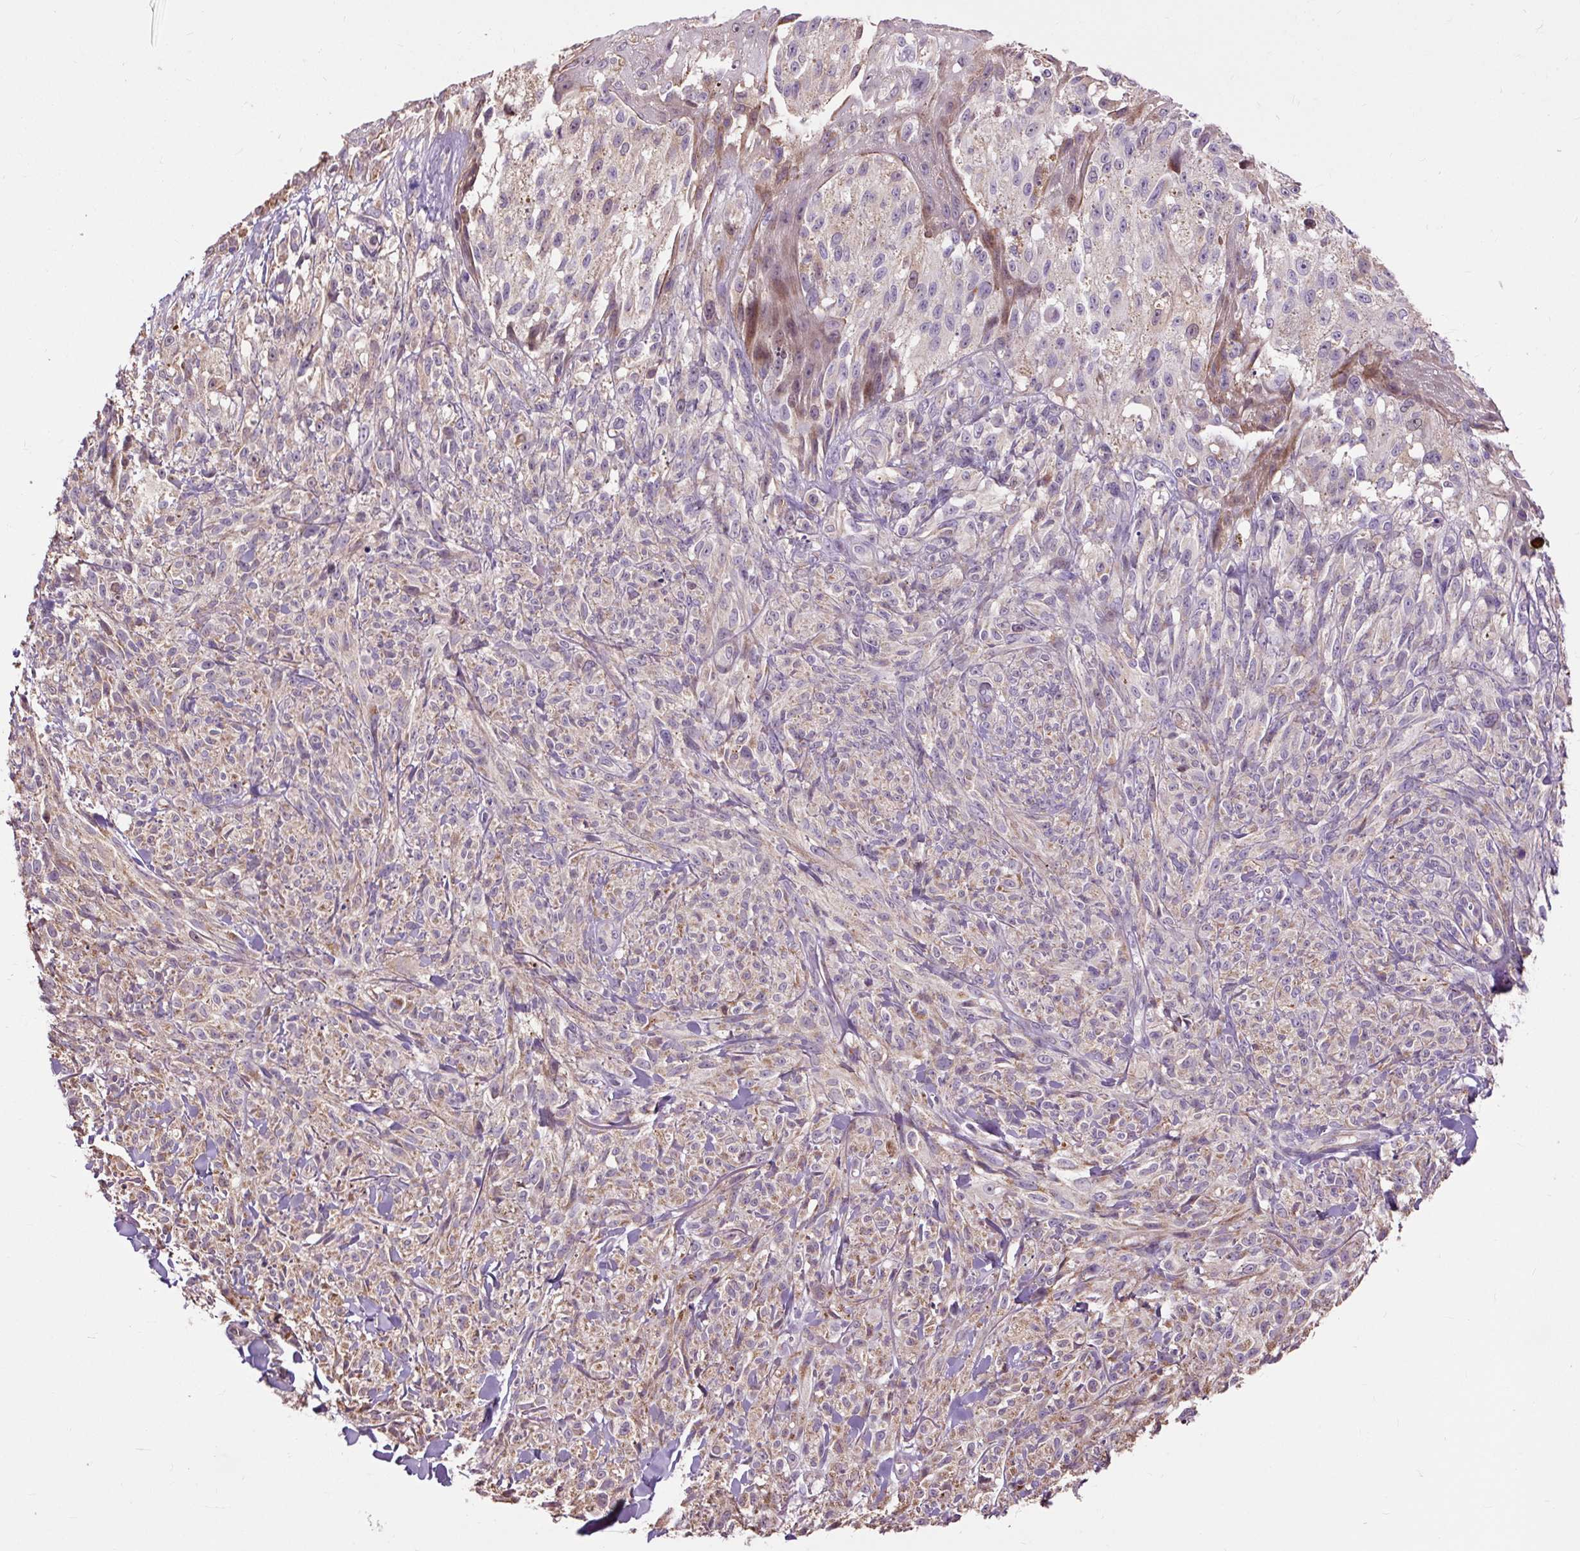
{"staining": {"intensity": "weak", "quantity": ">75%", "location": "cytoplasmic/membranous"}, "tissue": "melanoma", "cell_type": "Tumor cells", "image_type": "cancer", "snomed": [{"axis": "morphology", "description": "Malignant melanoma, NOS"}, {"axis": "topography", "description": "Skin of upper arm"}], "caption": "This is an image of immunohistochemistry (IHC) staining of malignant melanoma, which shows weak positivity in the cytoplasmic/membranous of tumor cells.", "gene": "PRIMPOL", "patient": {"sex": "female", "age": 65}}